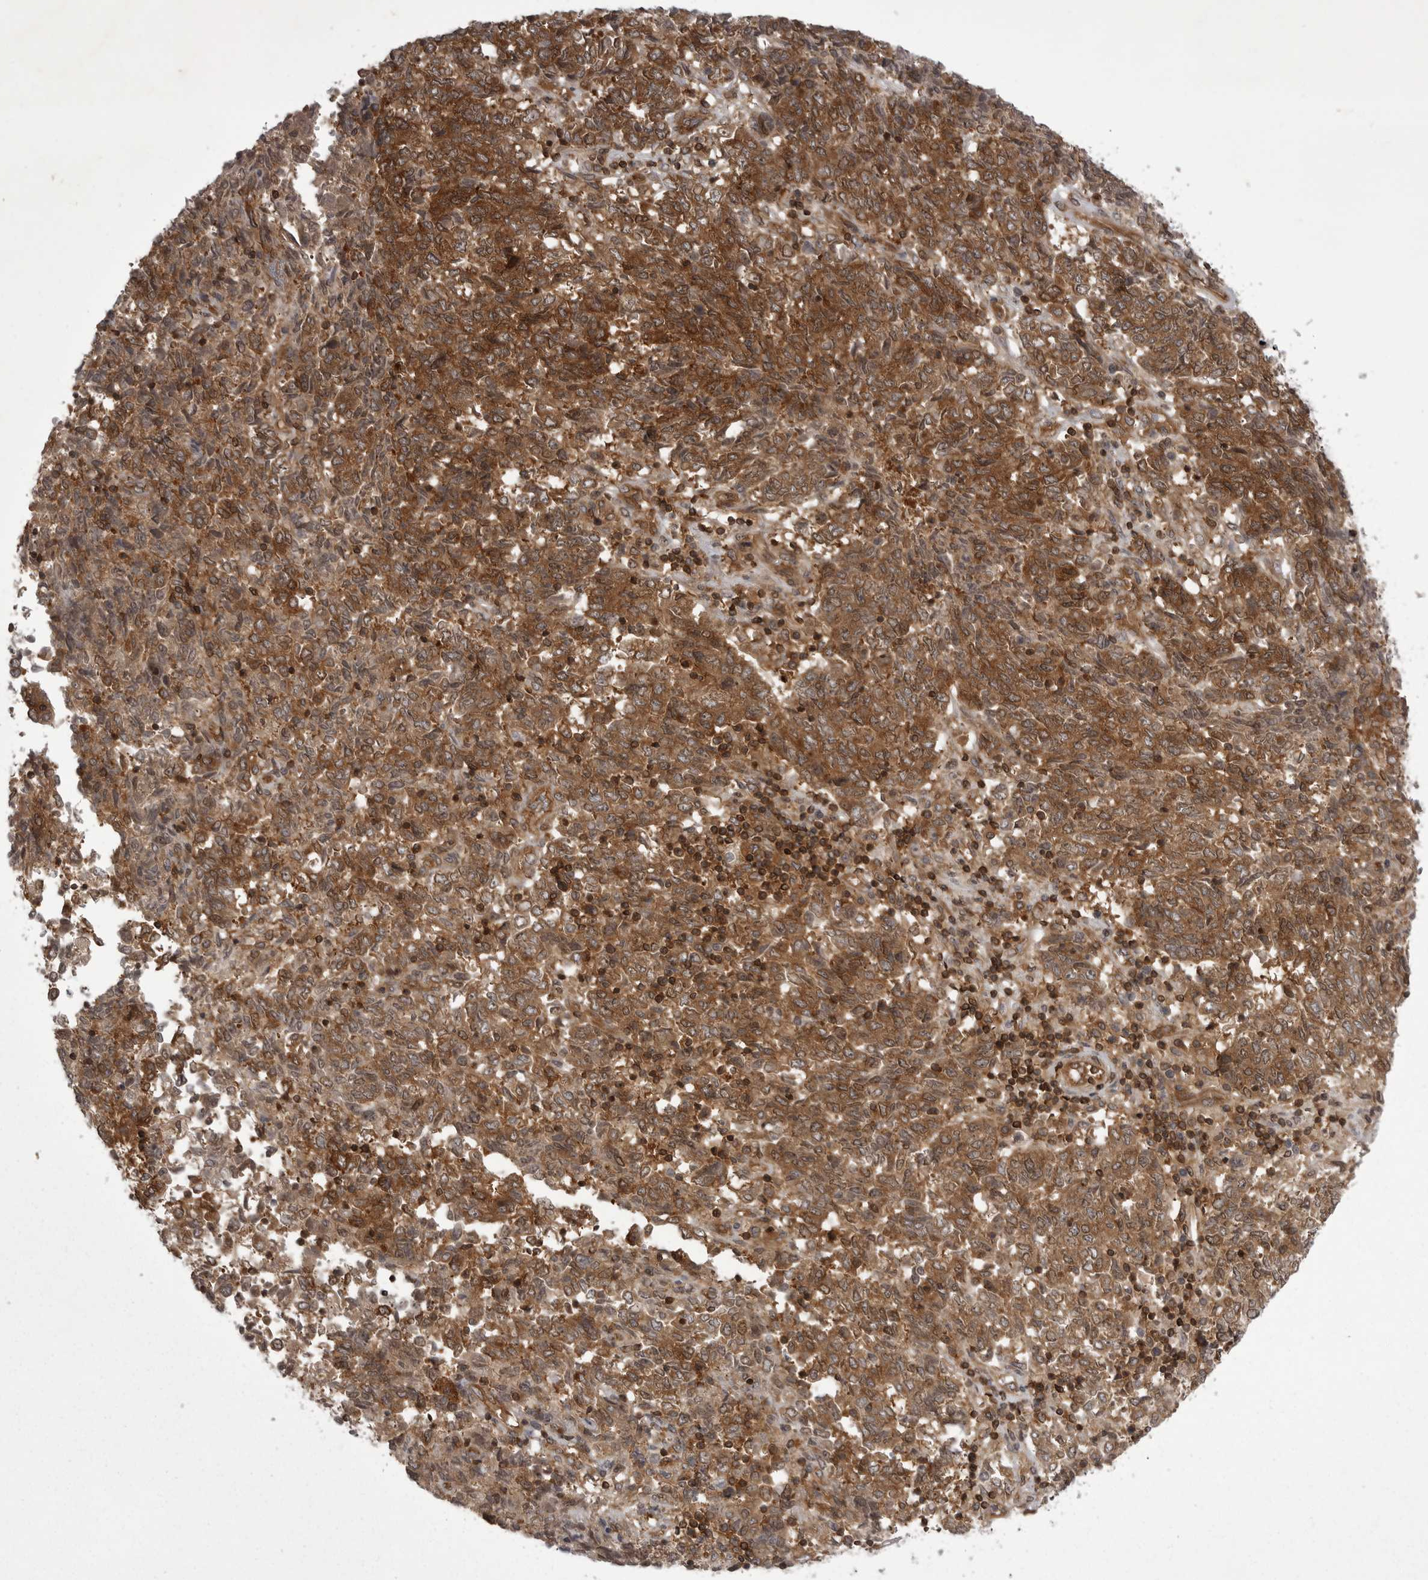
{"staining": {"intensity": "strong", "quantity": ">75%", "location": "cytoplasmic/membranous"}, "tissue": "endometrial cancer", "cell_type": "Tumor cells", "image_type": "cancer", "snomed": [{"axis": "morphology", "description": "Adenocarcinoma, NOS"}, {"axis": "topography", "description": "Endometrium"}], "caption": "Brown immunohistochemical staining in human adenocarcinoma (endometrial) demonstrates strong cytoplasmic/membranous expression in about >75% of tumor cells. (Stains: DAB in brown, nuclei in blue, Microscopy: brightfield microscopy at high magnification).", "gene": "STK24", "patient": {"sex": "female", "age": 80}}